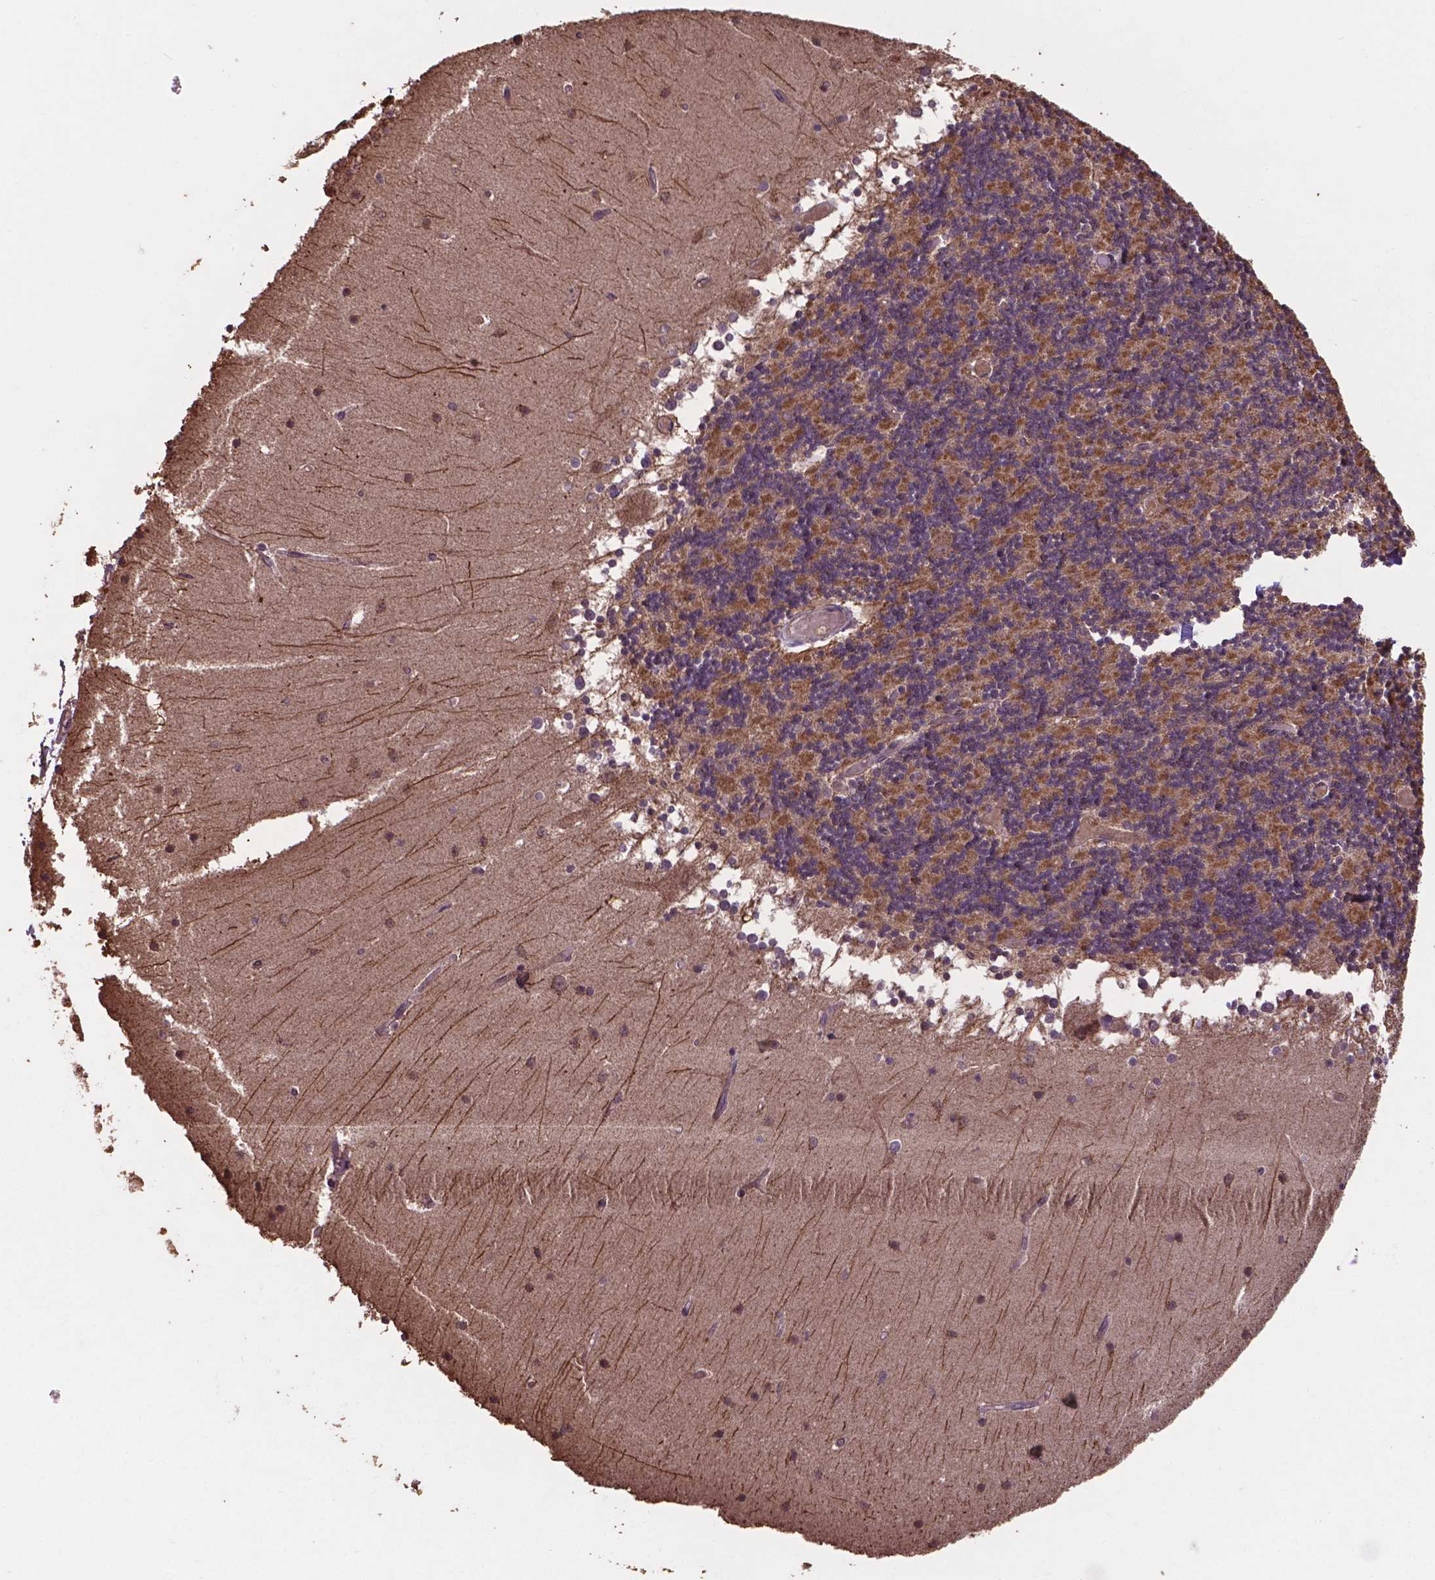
{"staining": {"intensity": "moderate", "quantity": ">75%", "location": "cytoplasmic/membranous"}, "tissue": "cerebellum", "cell_type": "Cells in granular layer", "image_type": "normal", "snomed": [{"axis": "morphology", "description": "Normal tissue, NOS"}, {"axis": "topography", "description": "Cerebellum"}], "caption": "Moderate cytoplasmic/membranous expression for a protein is appreciated in approximately >75% of cells in granular layer of normal cerebellum using IHC.", "gene": "DCAF1", "patient": {"sex": "female", "age": 28}}